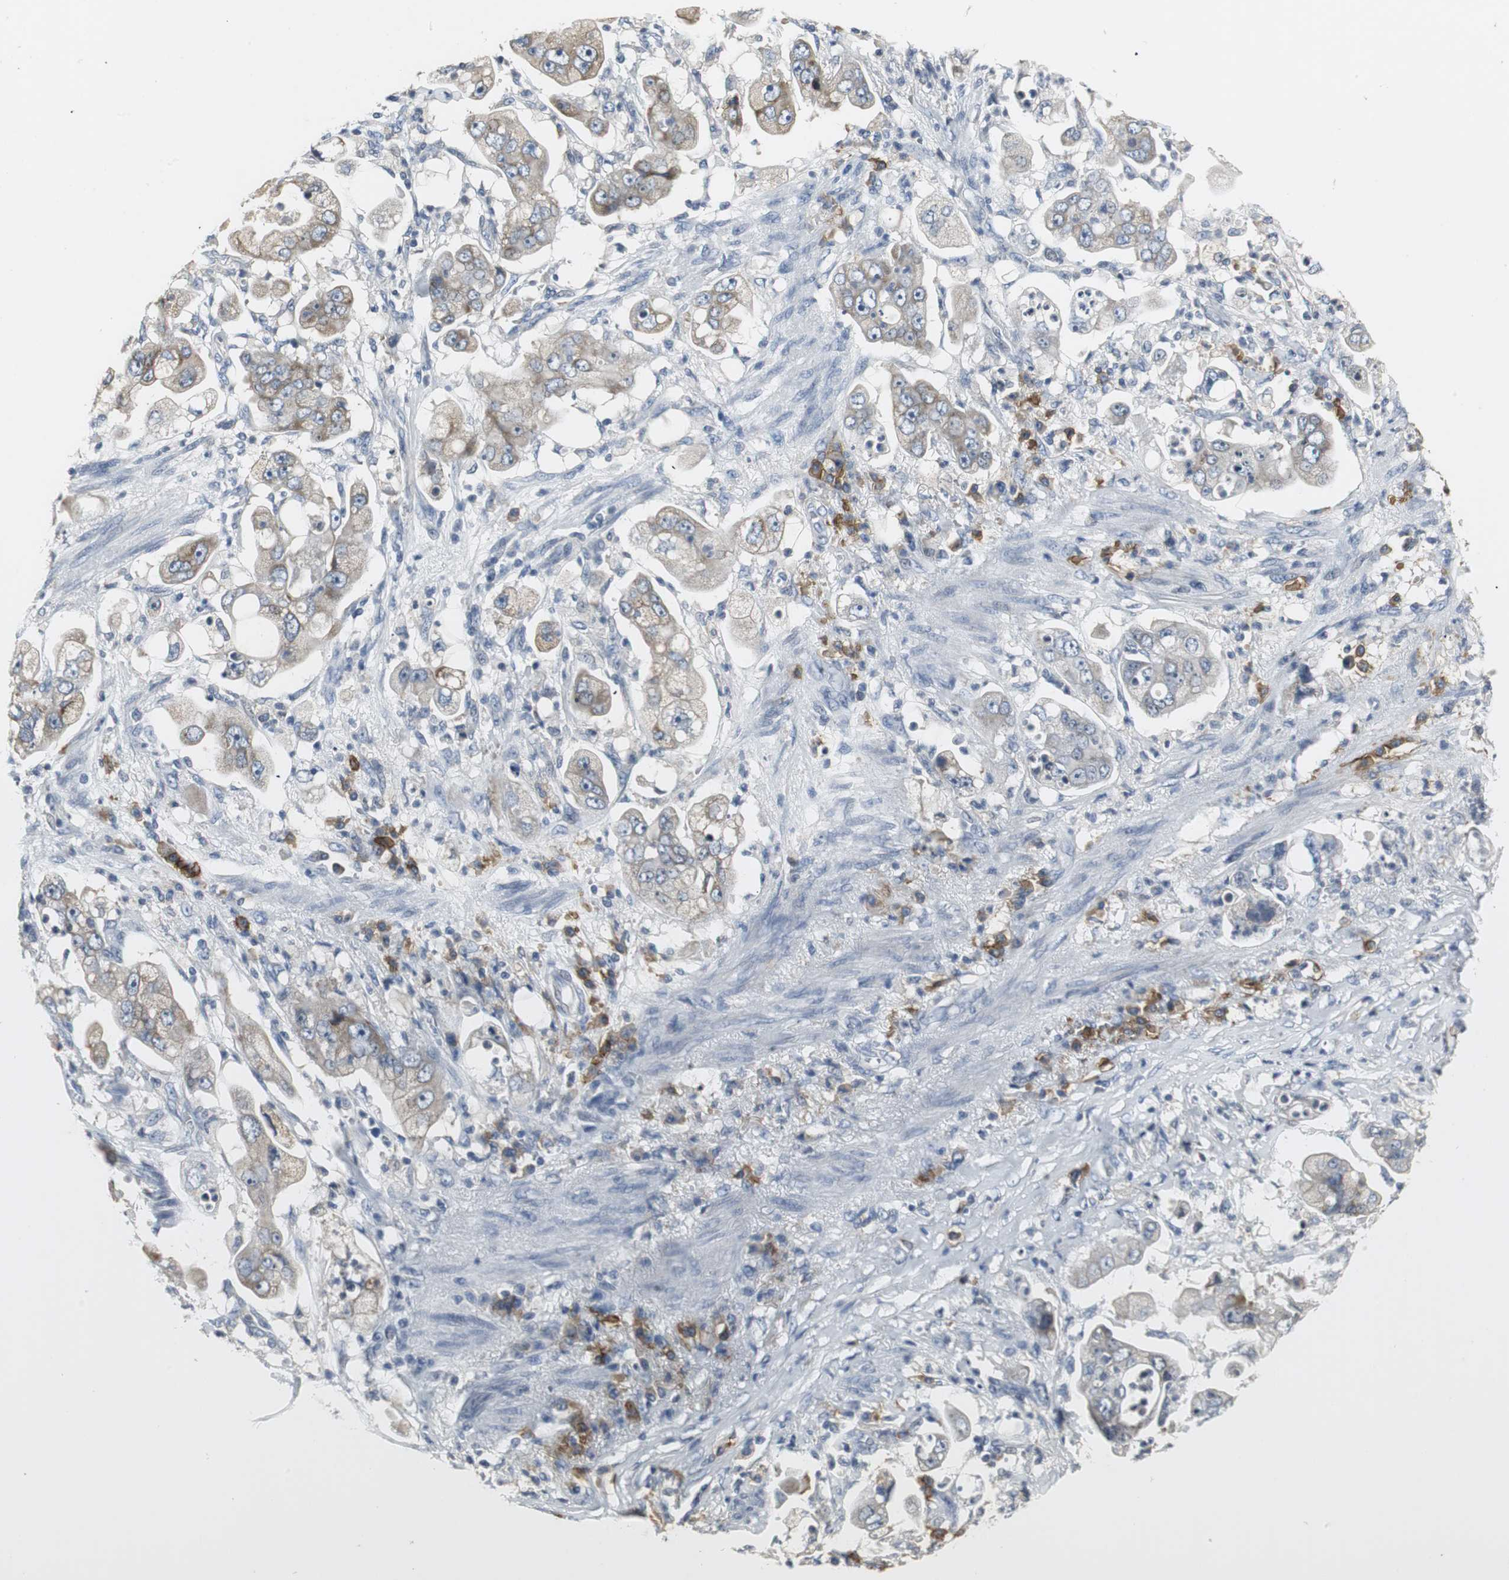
{"staining": {"intensity": "moderate", "quantity": ">75%", "location": "cytoplasmic/membranous"}, "tissue": "stomach cancer", "cell_type": "Tumor cells", "image_type": "cancer", "snomed": [{"axis": "morphology", "description": "Adenocarcinoma, NOS"}, {"axis": "topography", "description": "Stomach"}], "caption": "Stomach cancer stained for a protein (brown) exhibits moderate cytoplasmic/membranous positive positivity in about >75% of tumor cells.", "gene": "SLC2A5", "patient": {"sex": "male", "age": 62}}